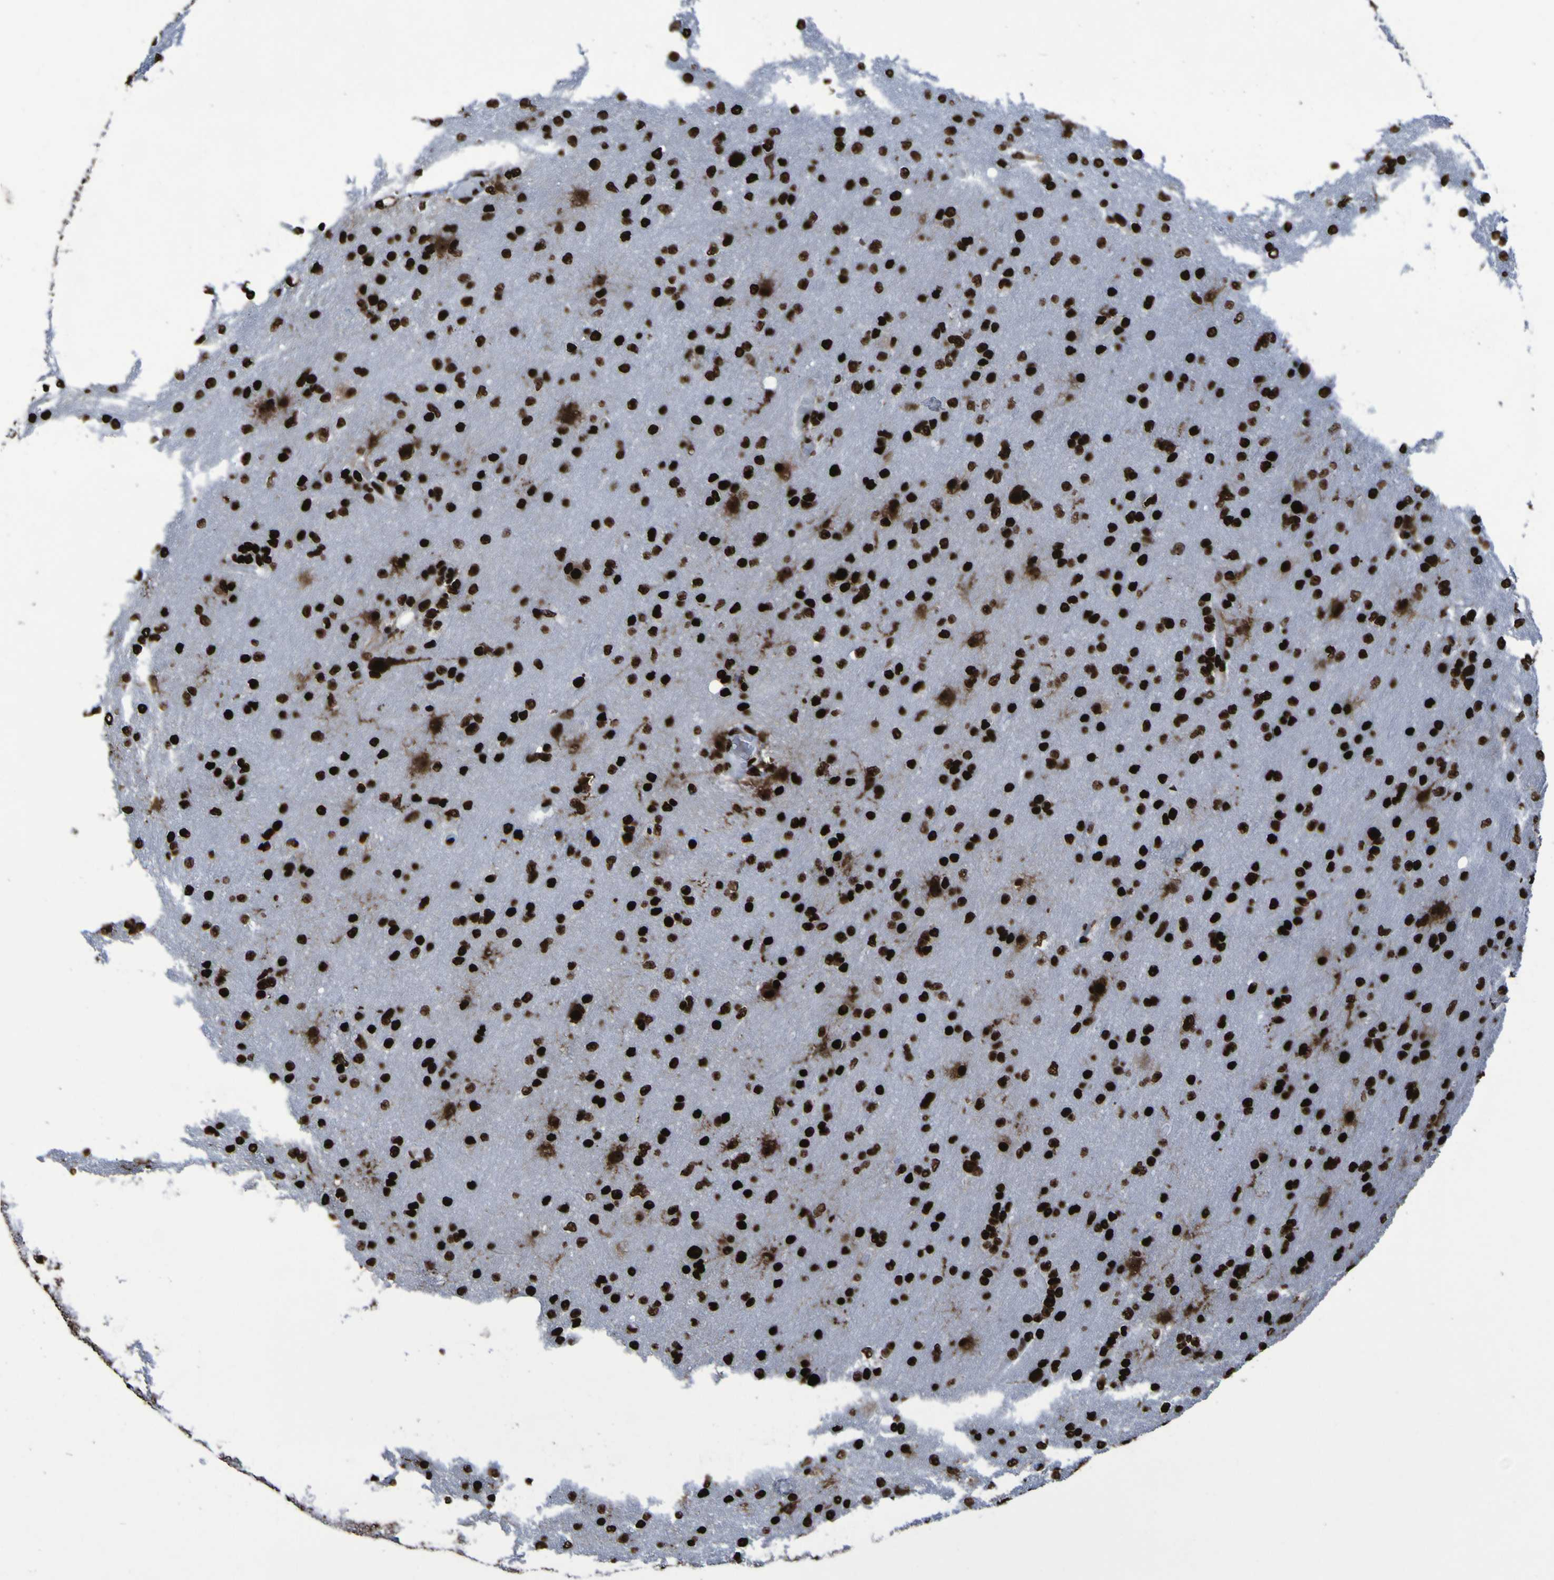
{"staining": {"intensity": "strong", "quantity": ">75%", "location": "nuclear"}, "tissue": "glioma", "cell_type": "Tumor cells", "image_type": "cancer", "snomed": [{"axis": "morphology", "description": "Glioma, malignant, High grade"}, {"axis": "topography", "description": "Cerebral cortex"}], "caption": "Immunohistochemistry (DAB (3,3'-diaminobenzidine)) staining of human malignant glioma (high-grade) shows strong nuclear protein staining in approximately >75% of tumor cells.", "gene": "NPM1", "patient": {"sex": "female", "age": 36}}